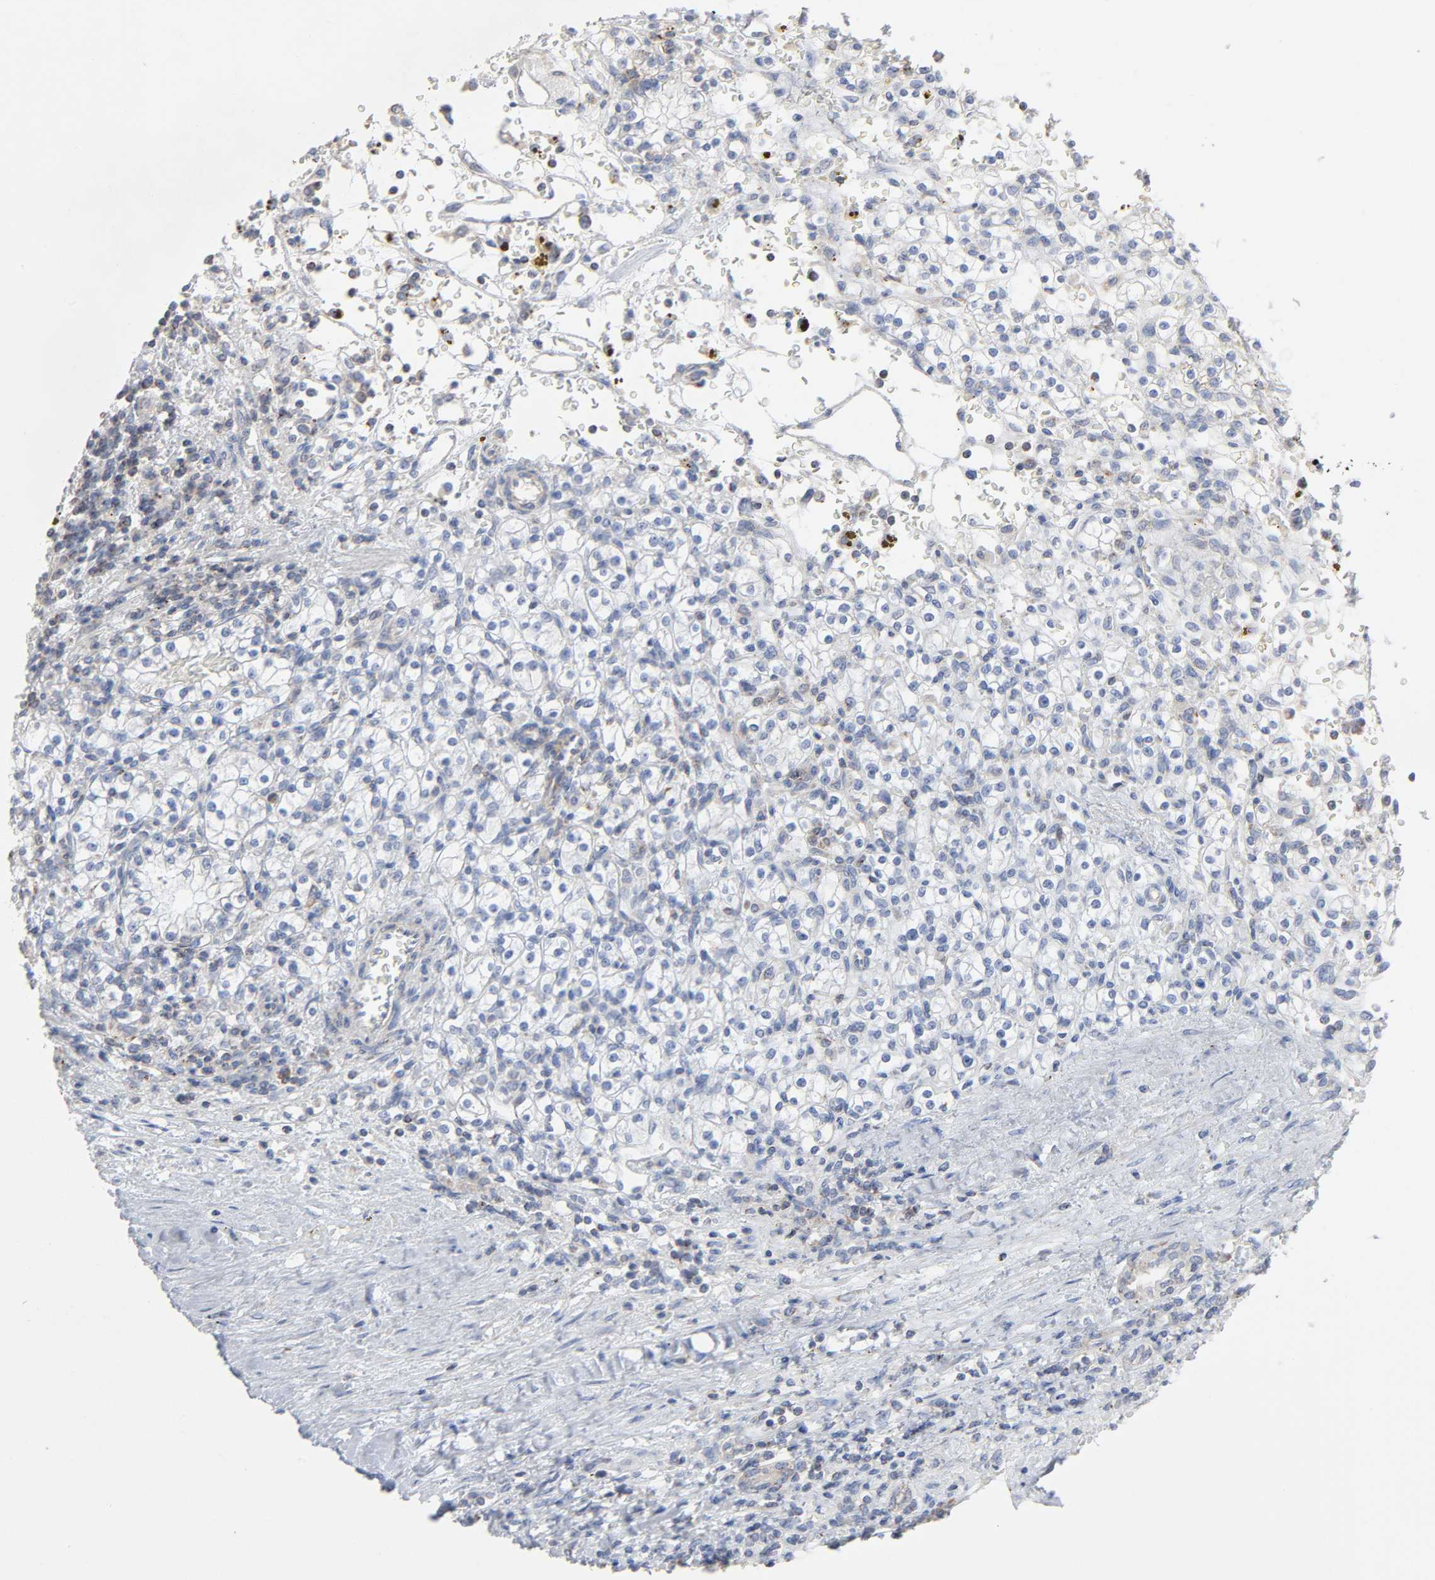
{"staining": {"intensity": "negative", "quantity": "none", "location": "none"}, "tissue": "renal cancer", "cell_type": "Tumor cells", "image_type": "cancer", "snomed": [{"axis": "morphology", "description": "Normal tissue, NOS"}, {"axis": "morphology", "description": "Adenocarcinoma, NOS"}, {"axis": "topography", "description": "Kidney"}], "caption": "There is no significant positivity in tumor cells of adenocarcinoma (renal).", "gene": "SYT16", "patient": {"sex": "female", "age": 55}}